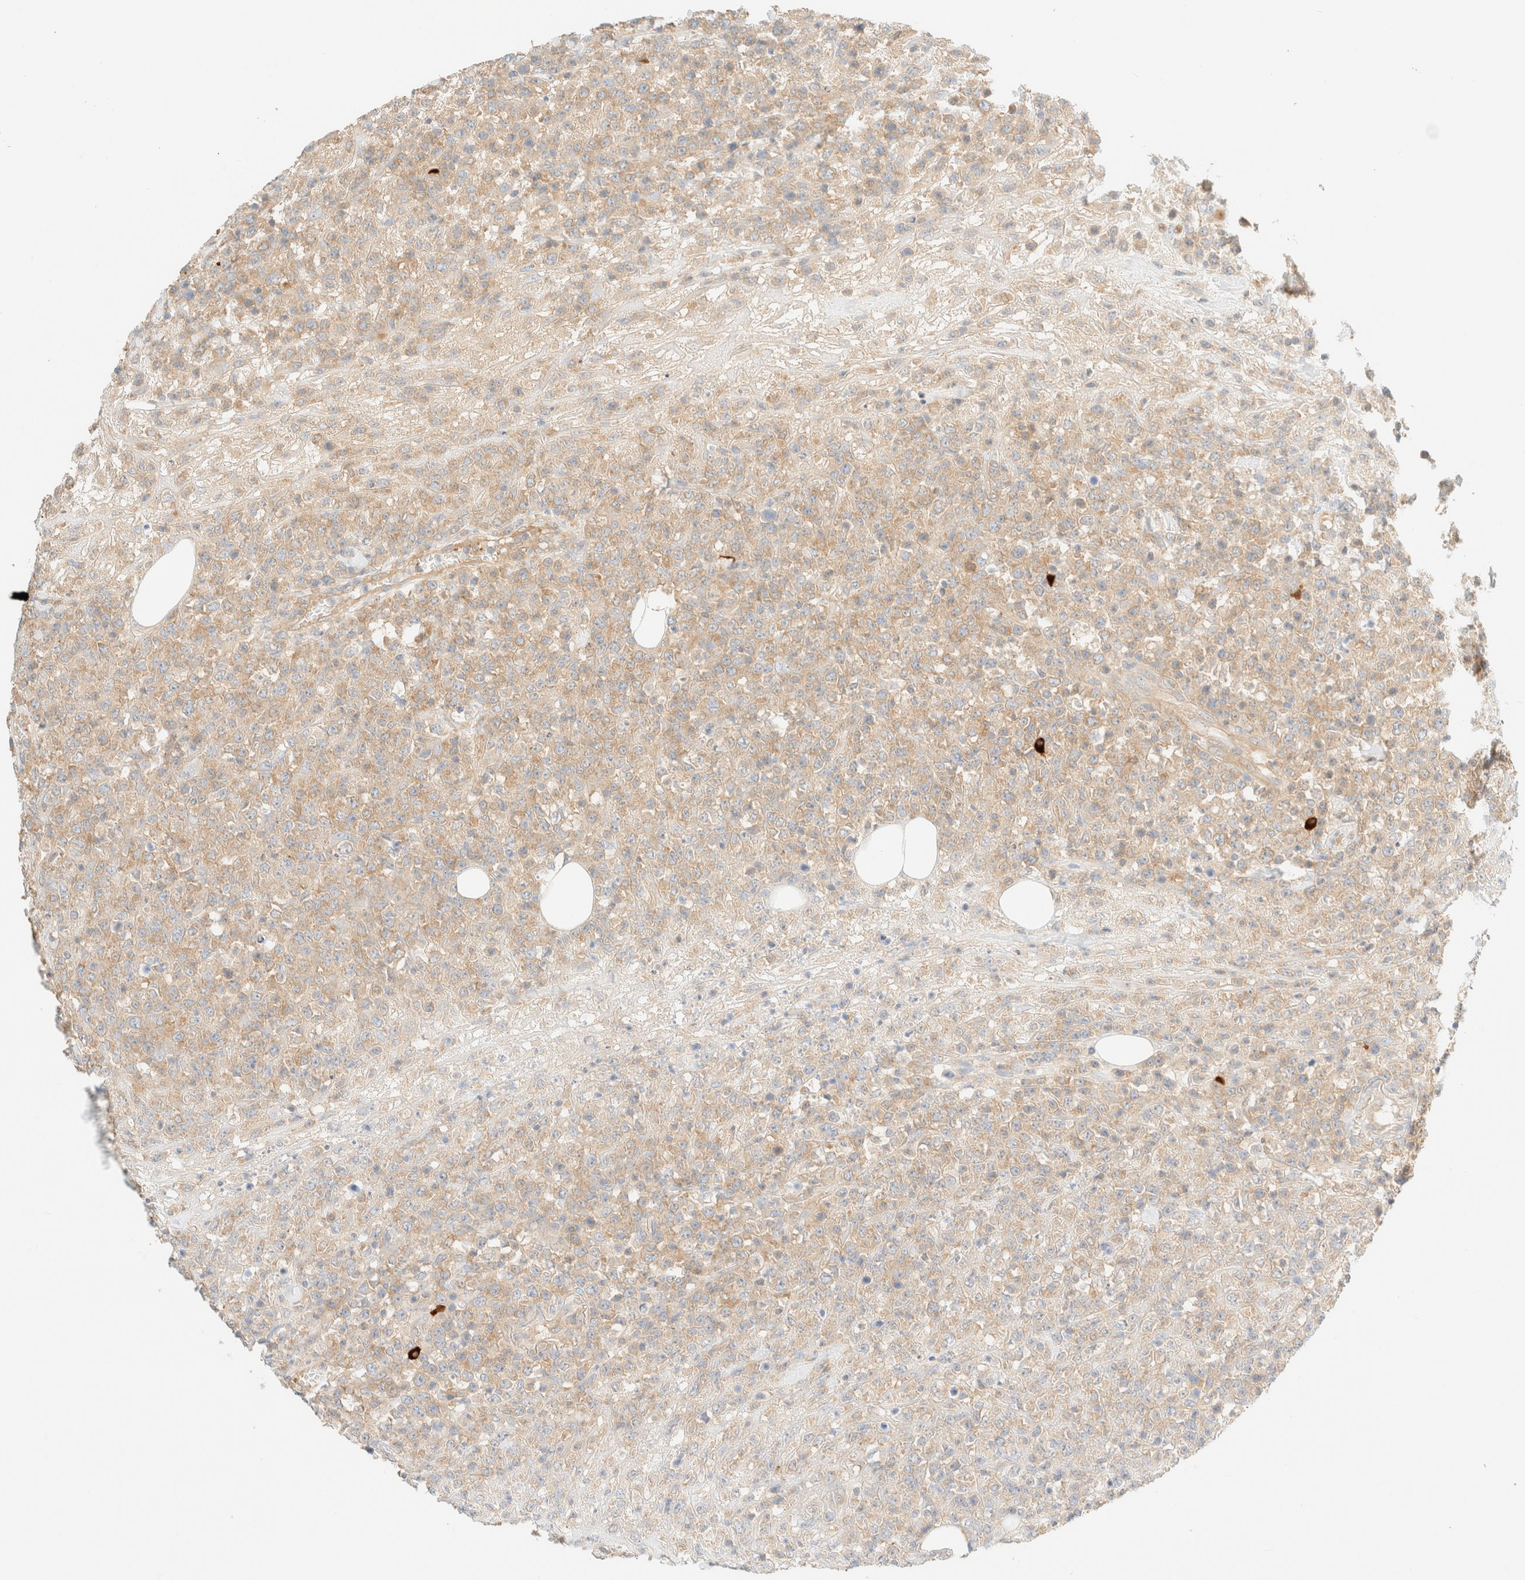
{"staining": {"intensity": "weak", "quantity": "25%-75%", "location": "cytoplasmic/membranous"}, "tissue": "lymphoma", "cell_type": "Tumor cells", "image_type": "cancer", "snomed": [{"axis": "morphology", "description": "Malignant lymphoma, non-Hodgkin's type, High grade"}, {"axis": "topography", "description": "Colon"}], "caption": "Malignant lymphoma, non-Hodgkin's type (high-grade) stained with a brown dye exhibits weak cytoplasmic/membranous positive positivity in approximately 25%-75% of tumor cells.", "gene": "FHOD1", "patient": {"sex": "female", "age": 53}}